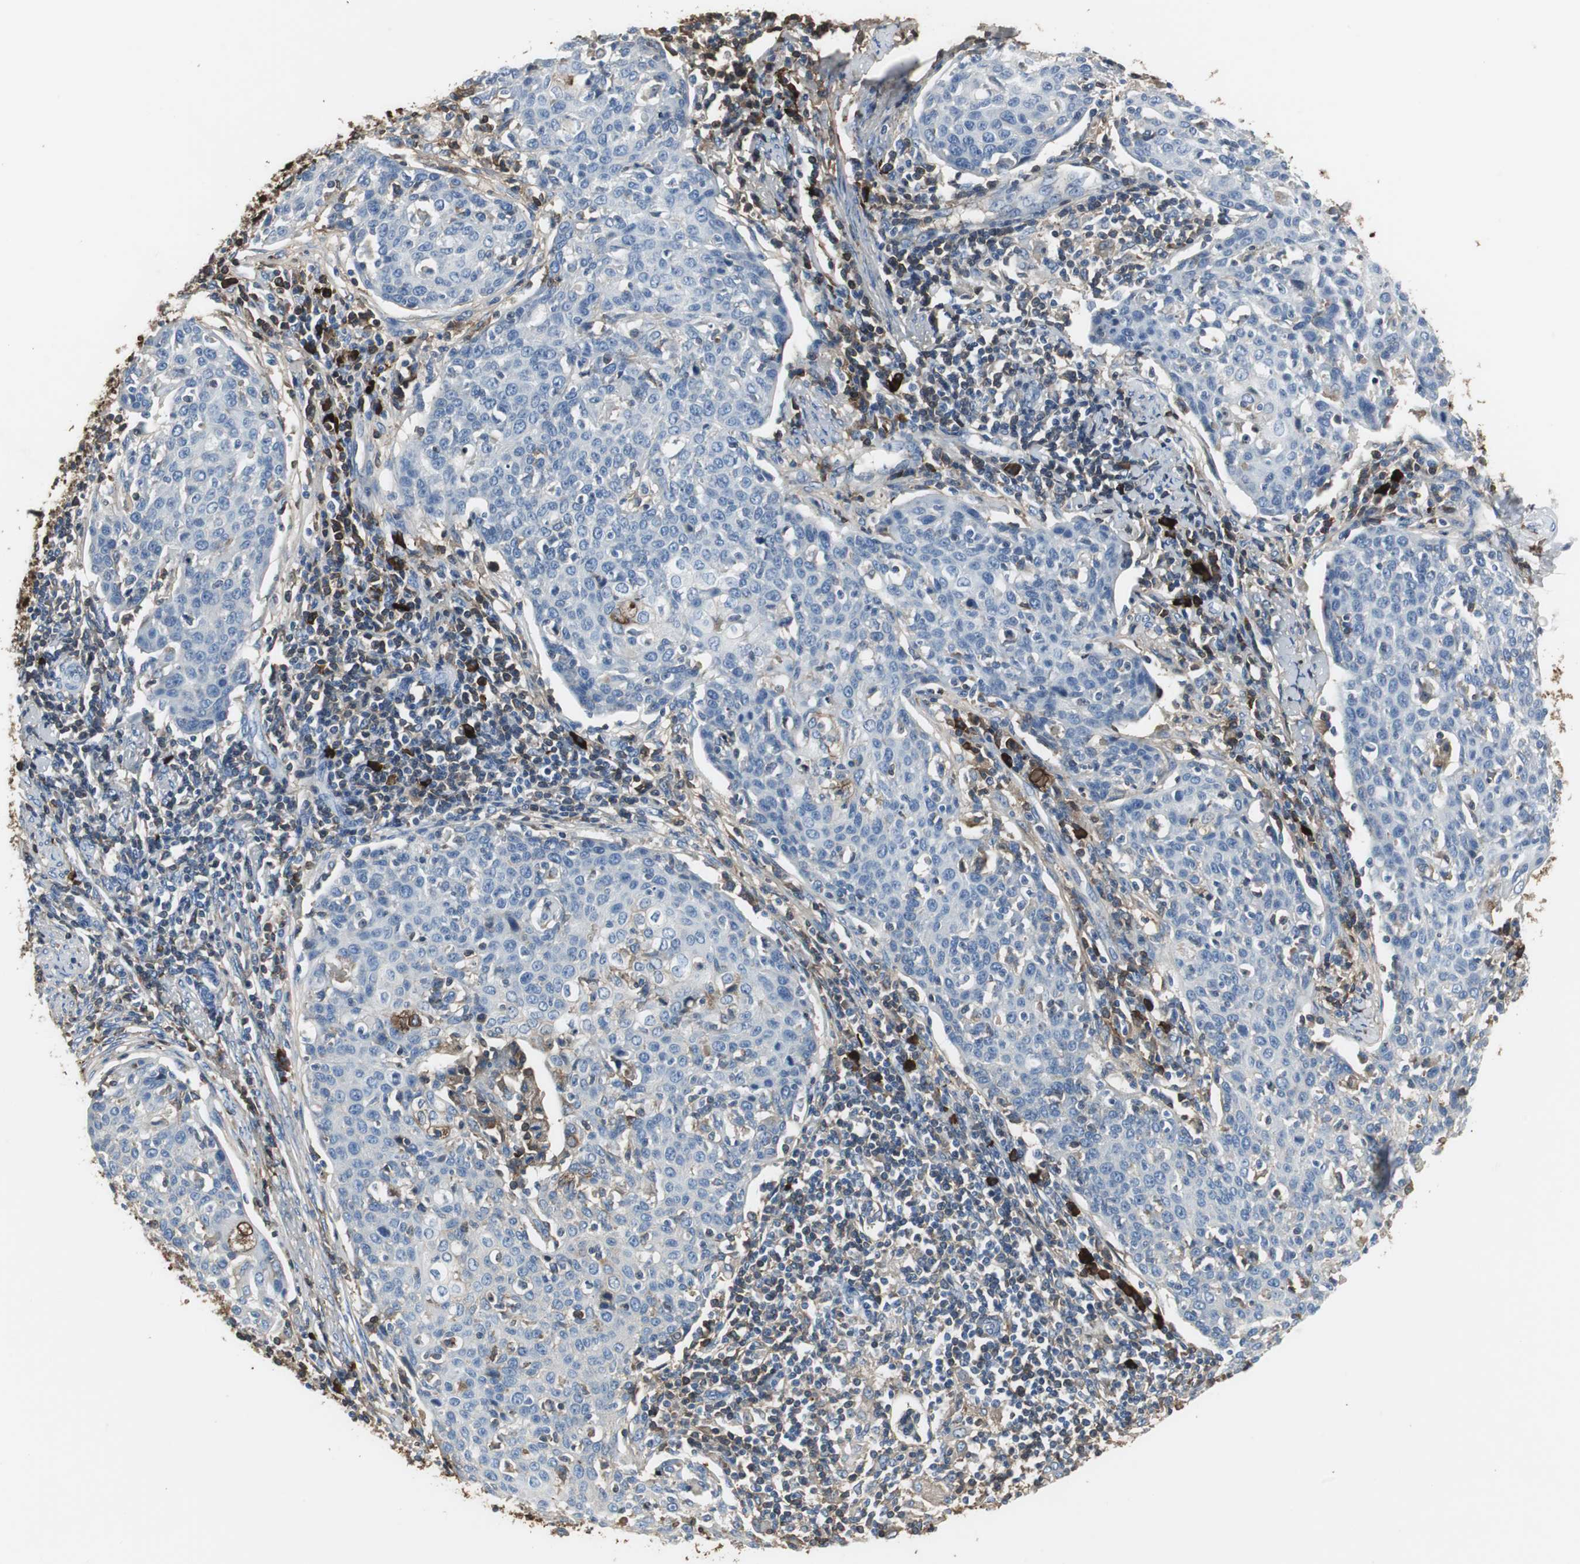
{"staining": {"intensity": "negative", "quantity": "none", "location": "none"}, "tissue": "cervical cancer", "cell_type": "Tumor cells", "image_type": "cancer", "snomed": [{"axis": "morphology", "description": "Squamous cell carcinoma, NOS"}, {"axis": "topography", "description": "Cervix"}], "caption": "The image shows no significant positivity in tumor cells of cervical cancer.", "gene": "IGHA1", "patient": {"sex": "female", "age": 38}}